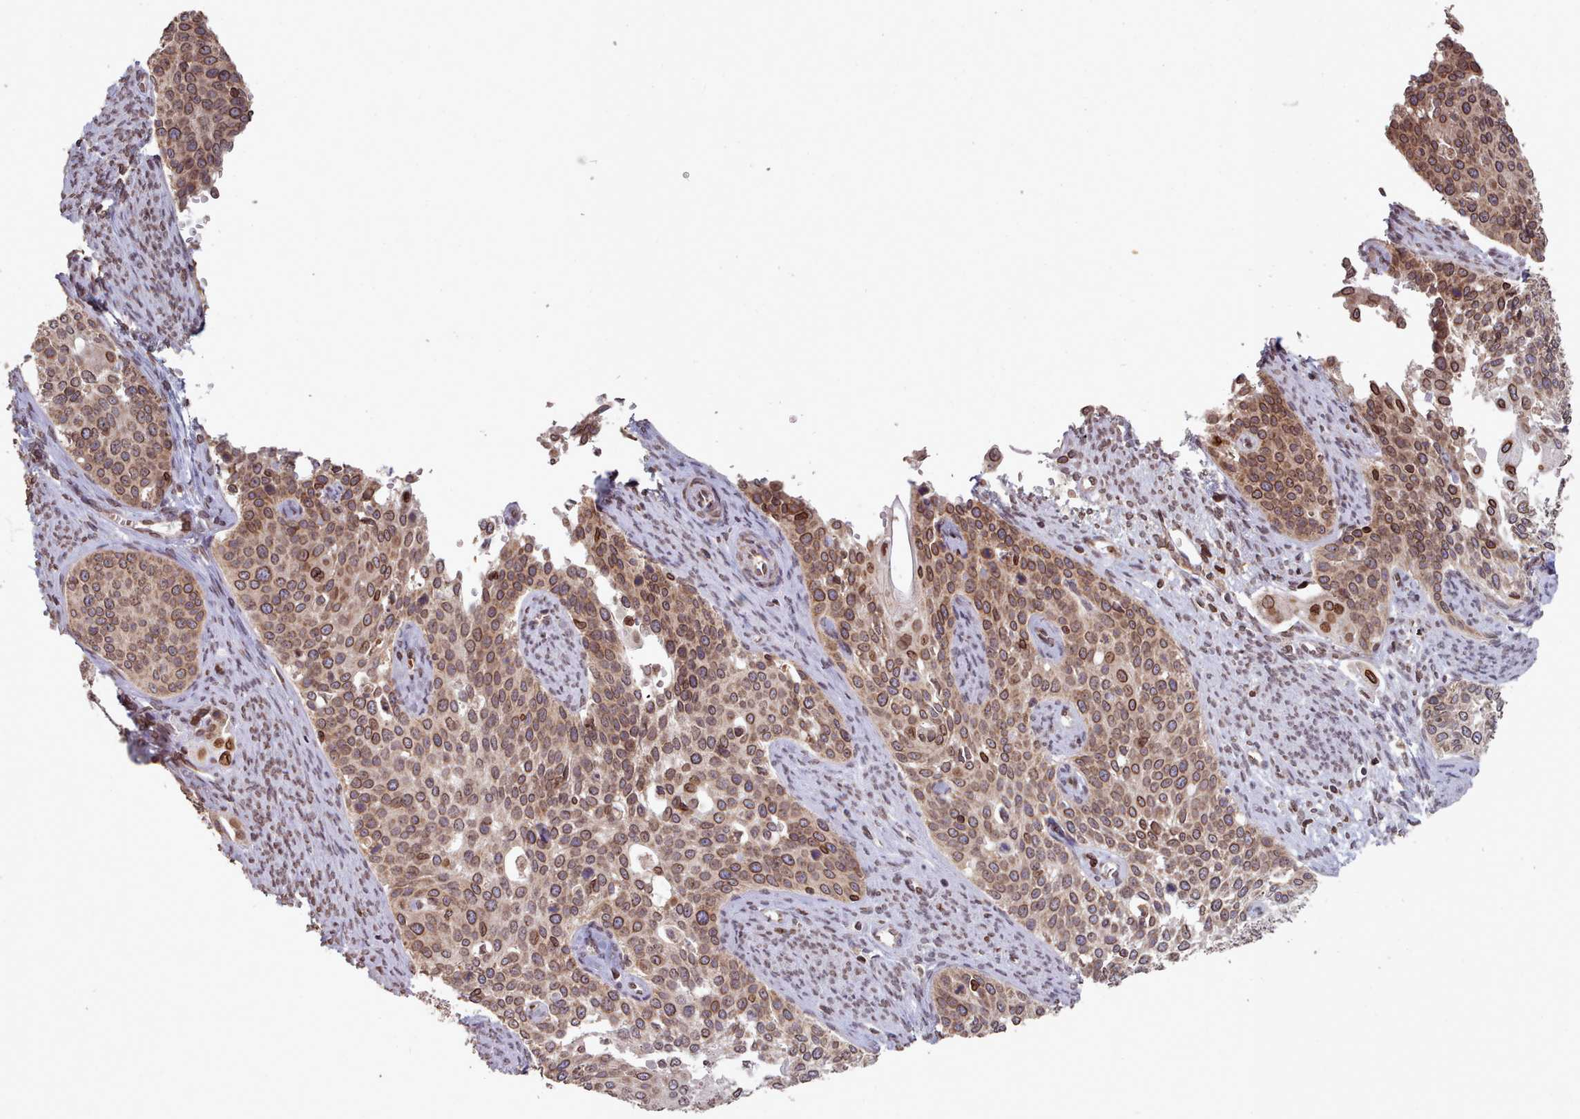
{"staining": {"intensity": "moderate", "quantity": ">75%", "location": "cytoplasmic/membranous,nuclear"}, "tissue": "cervical cancer", "cell_type": "Tumor cells", "image_type": "cancer", "snomed": [{"axis": "morphology", "description": "Squamous cell carcinoma, NOS"}, {"axis": "topography", "description": "Cervix"}], "caption": "Squamous cell carcinoma (cervical) was stained to show a protein in brown. There is medium levels of moderate cytoplasmic/membranous and nuclear staining in about >75% of tumor cells.", "gene": "TOR1AIP1", "patient": {"sex": "female", "age": 44}}